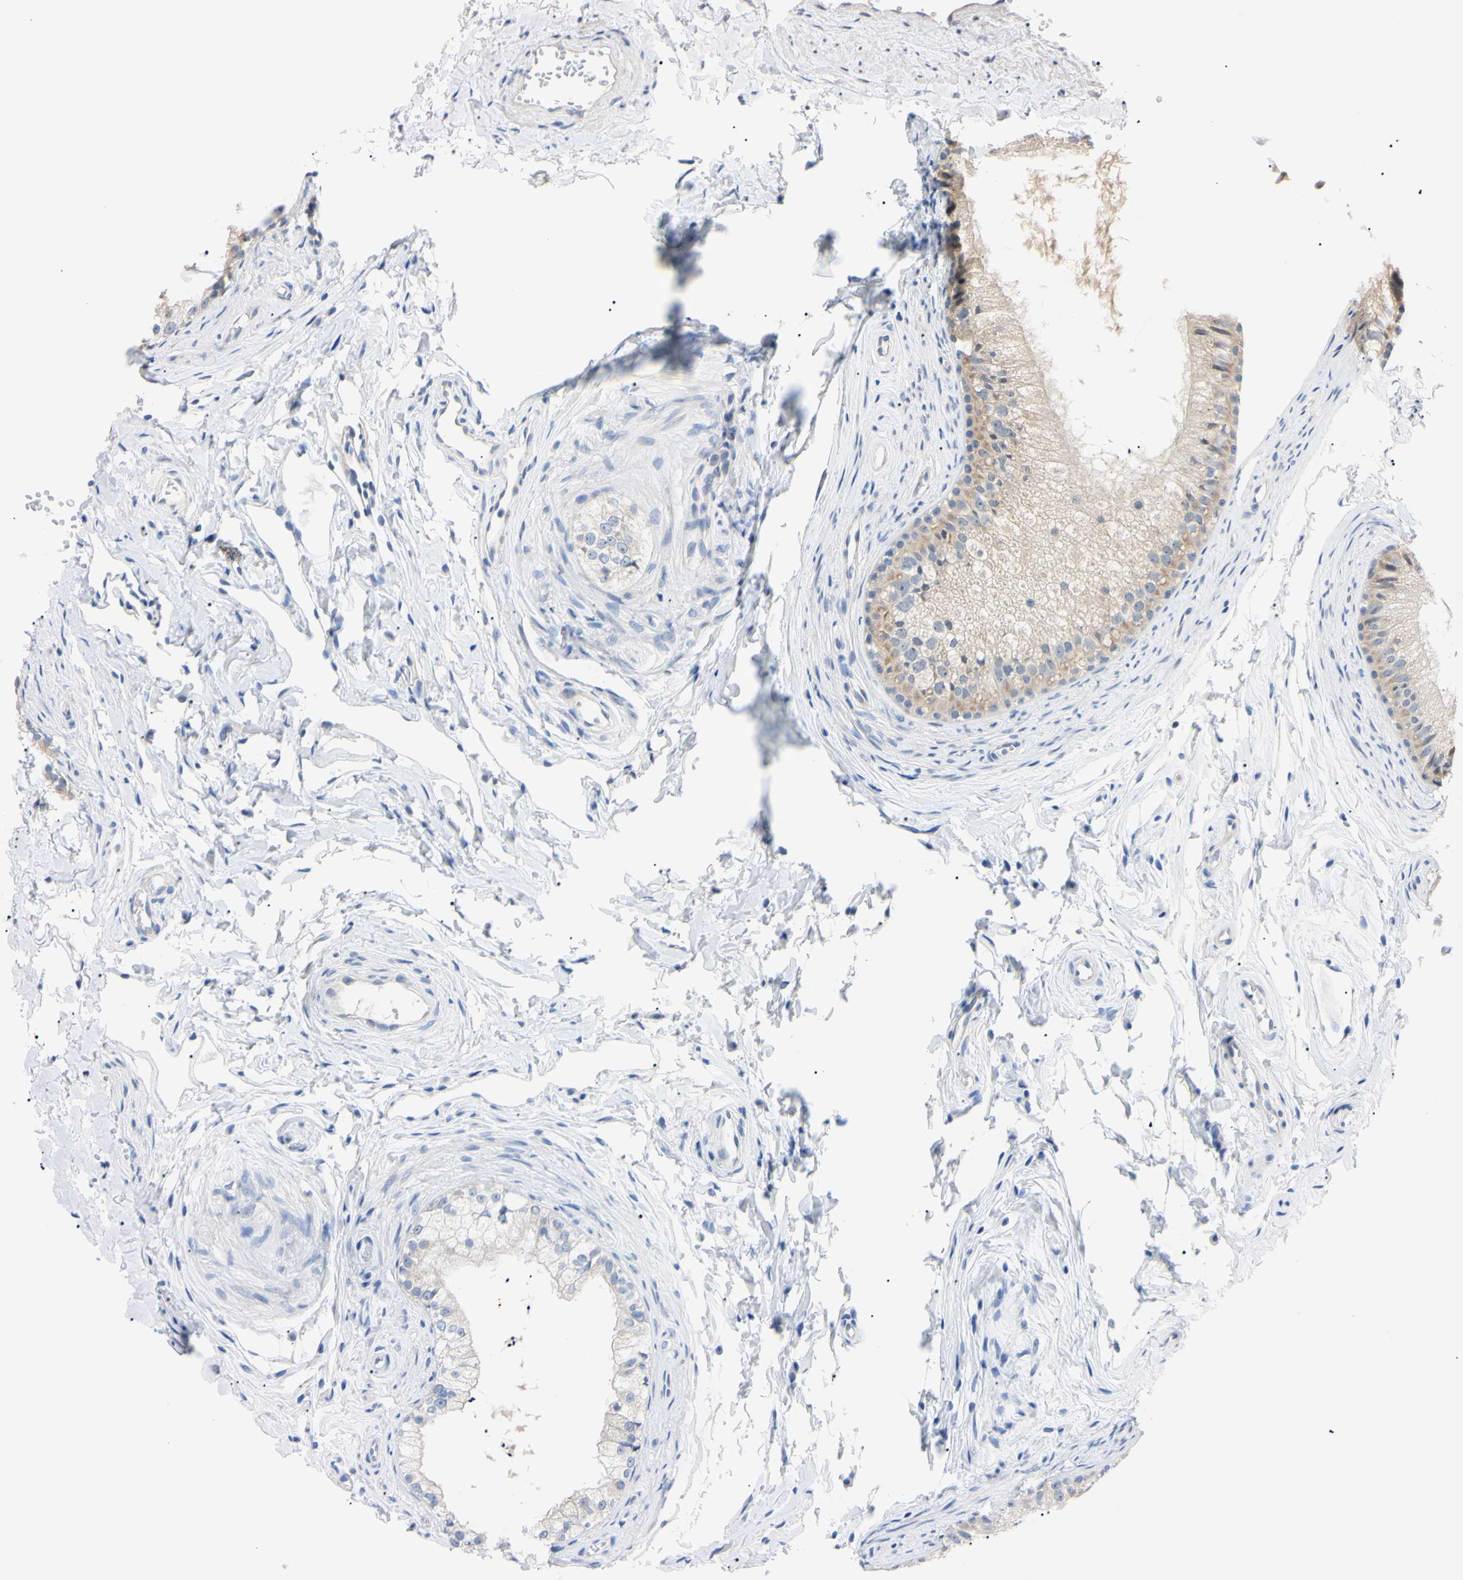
{"staining": {"intensity": "moderate", "quantity": "25%-75%", "location": "cytoplasmic/membranous"}, "tissue": "epididymis", "cell_type": "Glandular cells", "image_type": "normal", "snomed": [{"axis": "morphology", "description": "Normal tissue, NOS"}, {"axis": "topography", "description": "Epididymis"}], "caption": "A histopathology image showing moderate cytoplasmic/membranous expression in about 25%-75% of glandular cells in normal epididymis, as visualized by brown immunohistochemical staining.", "gene": "RARS1", "patient": {"sex": "male", "age": 56}}